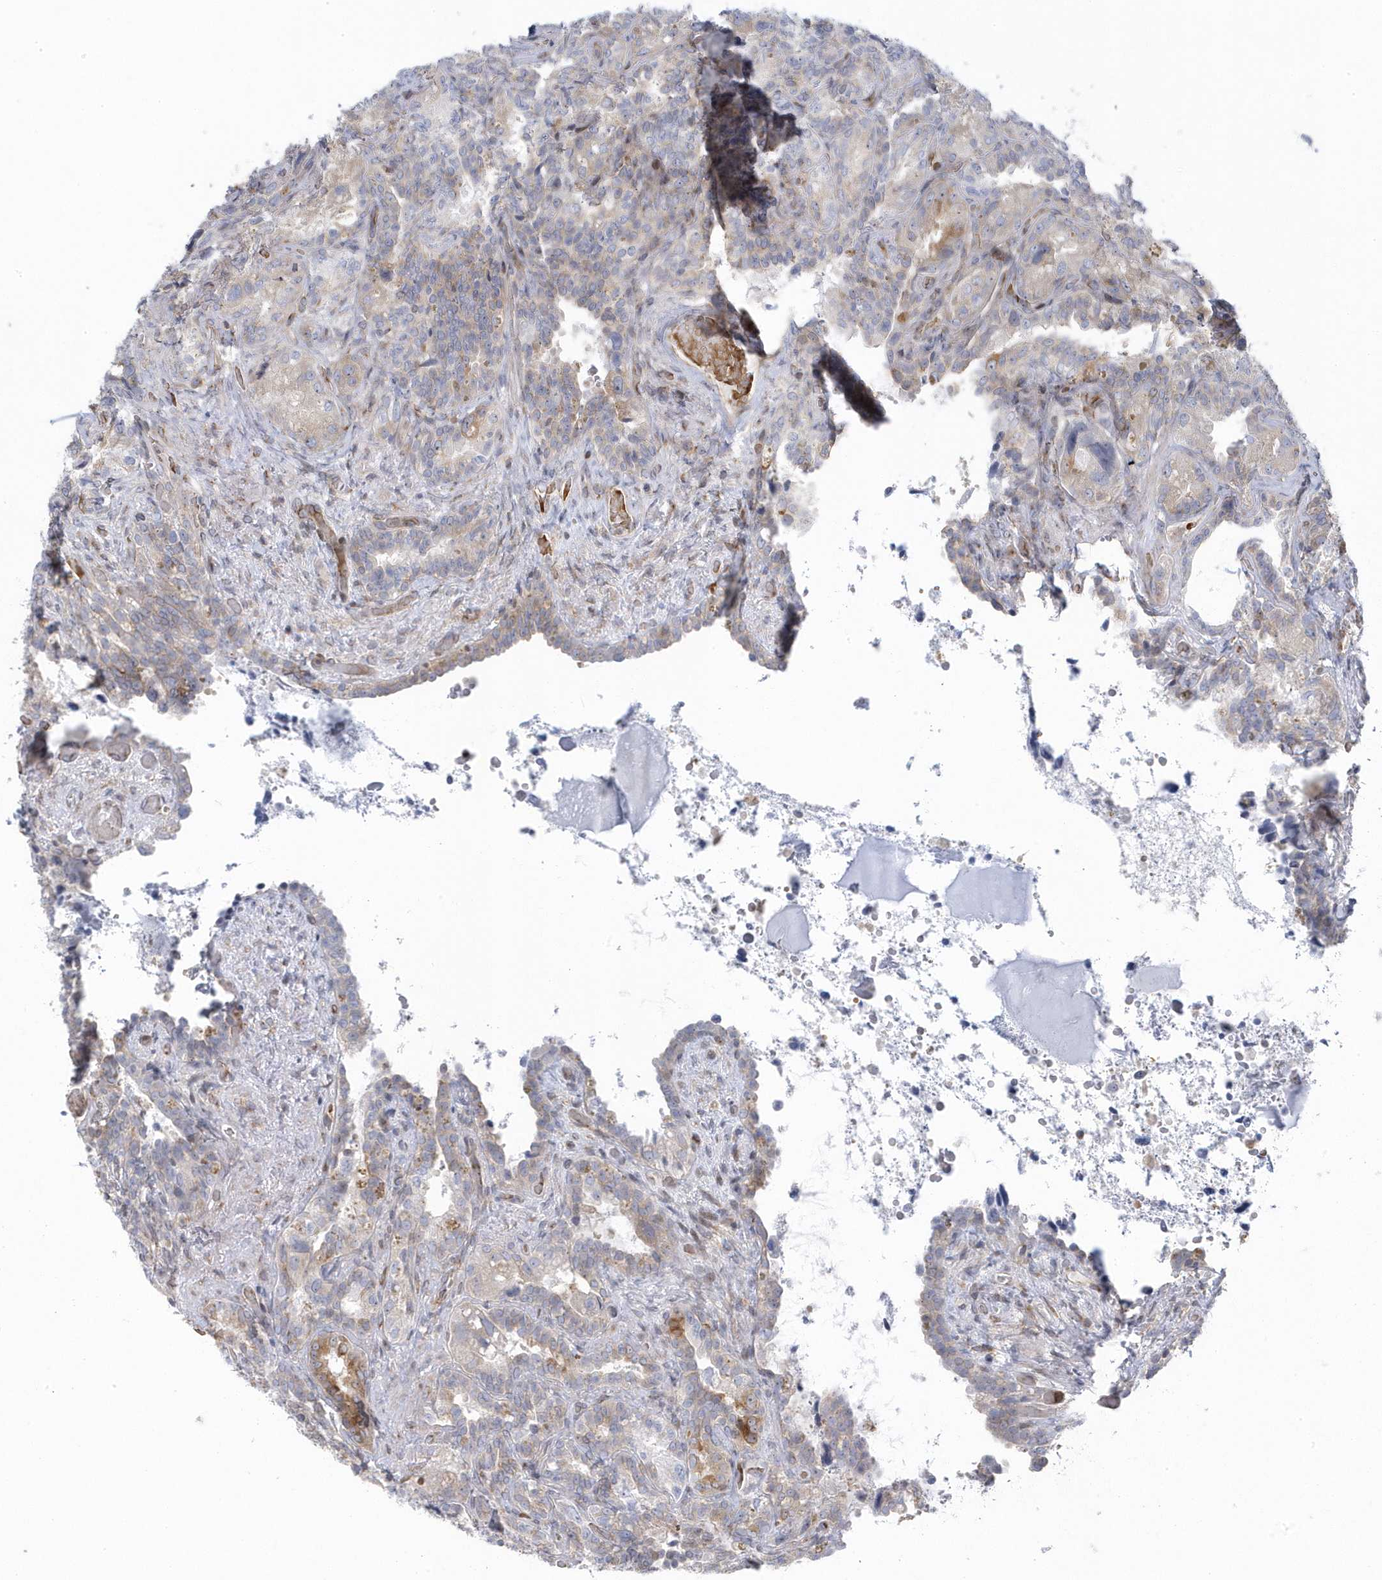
{"staining": {"intensity": "moderate", "quantity": "<25%", "location": "cytoplasmic/membranous"}, "tissue": "seminal vesicle", "cell_type": "Glandular cells", "image_type": "normal", "snomed": [{"axis": "morphology", "description": "Normal tissue, NOS"}, {"axis": "topography", "description": "Seminal veicle"}, {"axis": "topography", "description": "Peripheral nerve tissue"}], "caption": "Seminal vesicle stained with DAB immunohistochemistry displays low levels of moderate cytoplasmic/membranous positivity in about <25% of glandular cells.", "gene": "MAP7D3", "patient": {"sex": "male", "age": 67}}